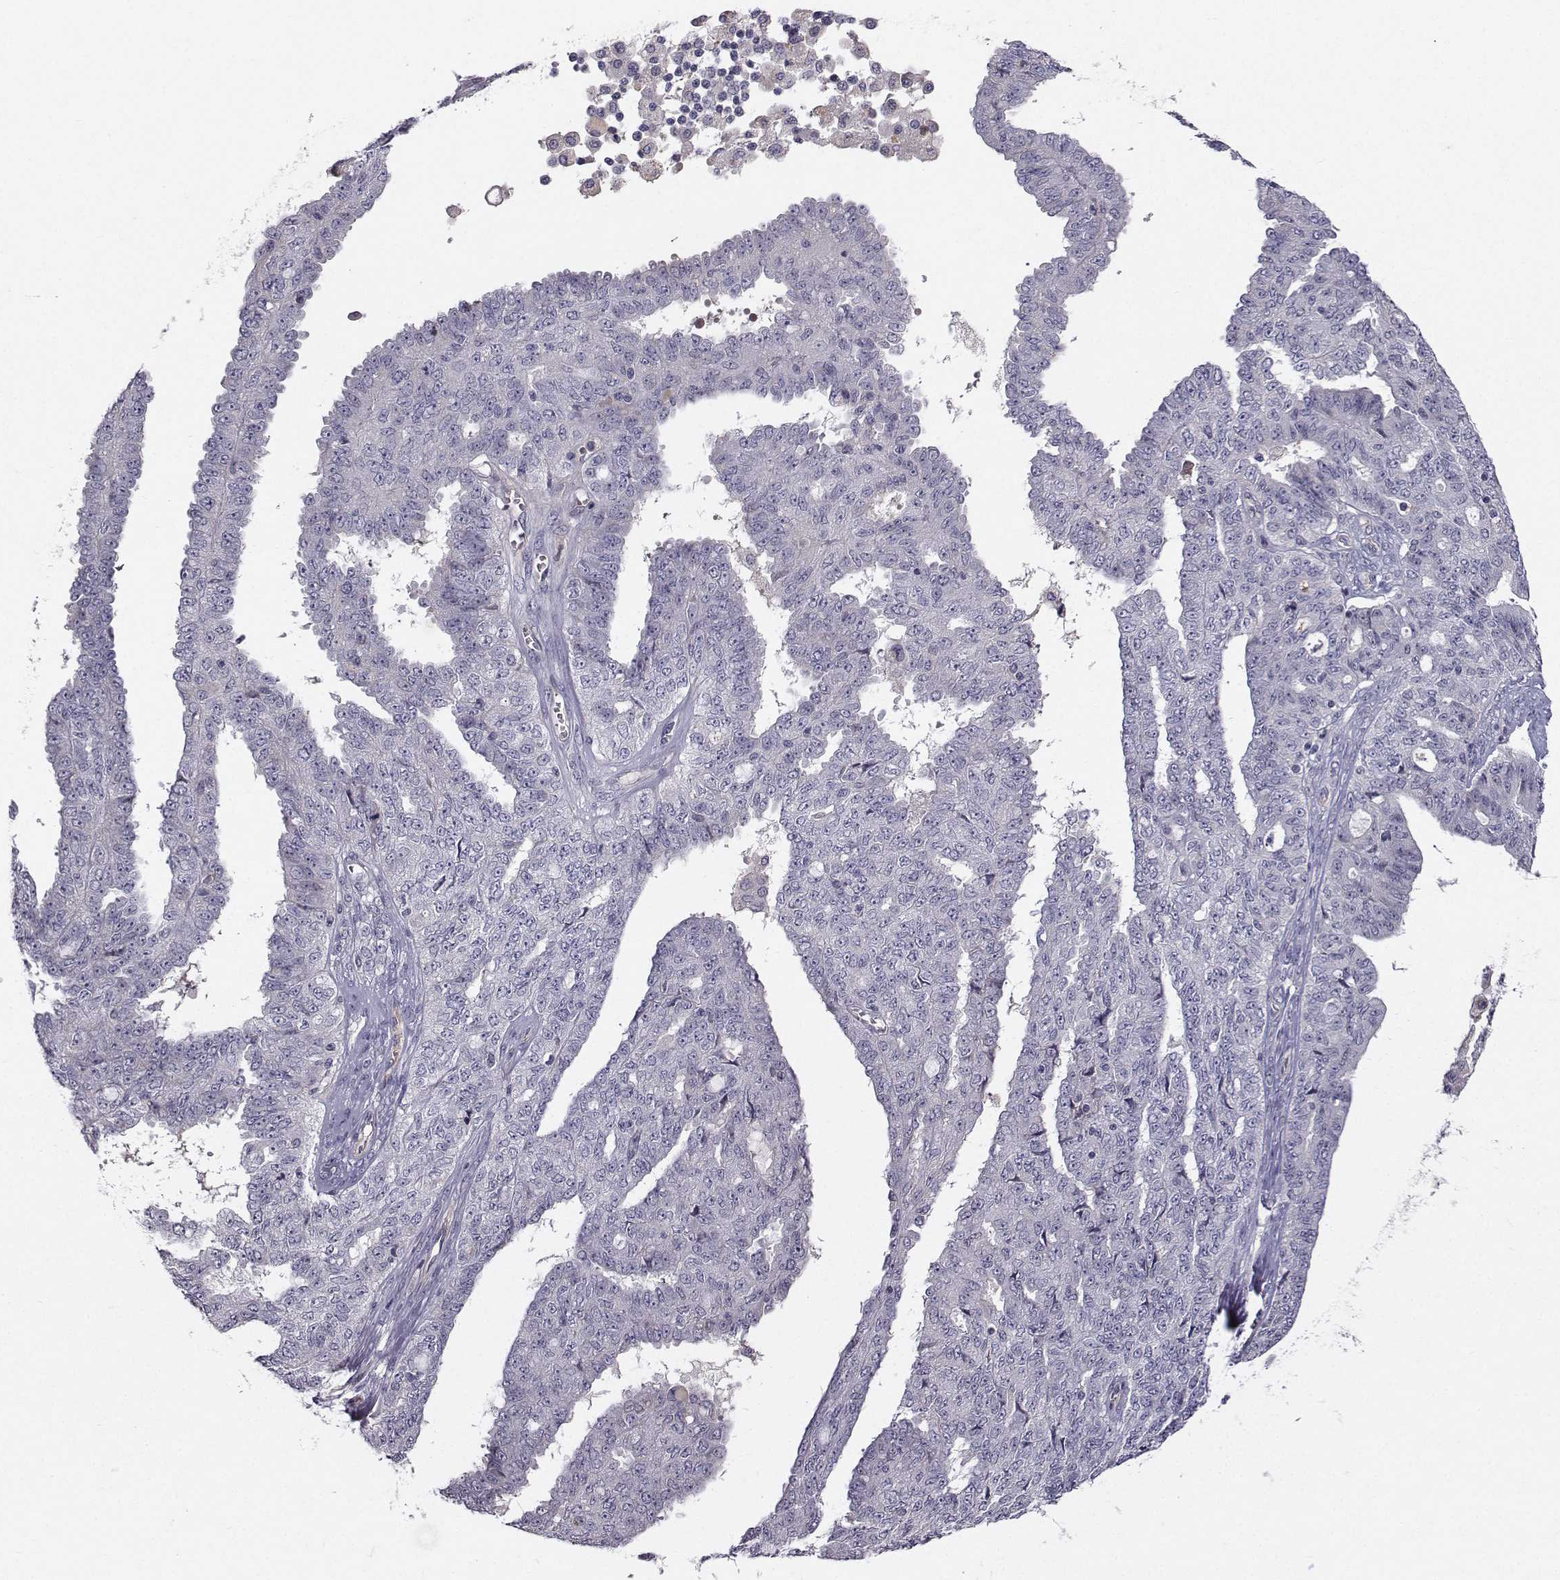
{"staining": {"intensity": "negative", "quantity": "none", "location": "none"}, "tissue": "ovarian cancer", "cell_type": "Tumor cells", "image_type": "cancer", "snomed": [{"axis": "morphology", "description": "Cystadenocarcinoma, serous, NOS"}, {"axis": "topography", "description": "Ovary"}], "caption": "Tumor cells are negative for protein expression in human ovarian serous cystadenocarcinoma.", "gene": "OPRD1", "patient": {"sex": "female", "age": 71}}